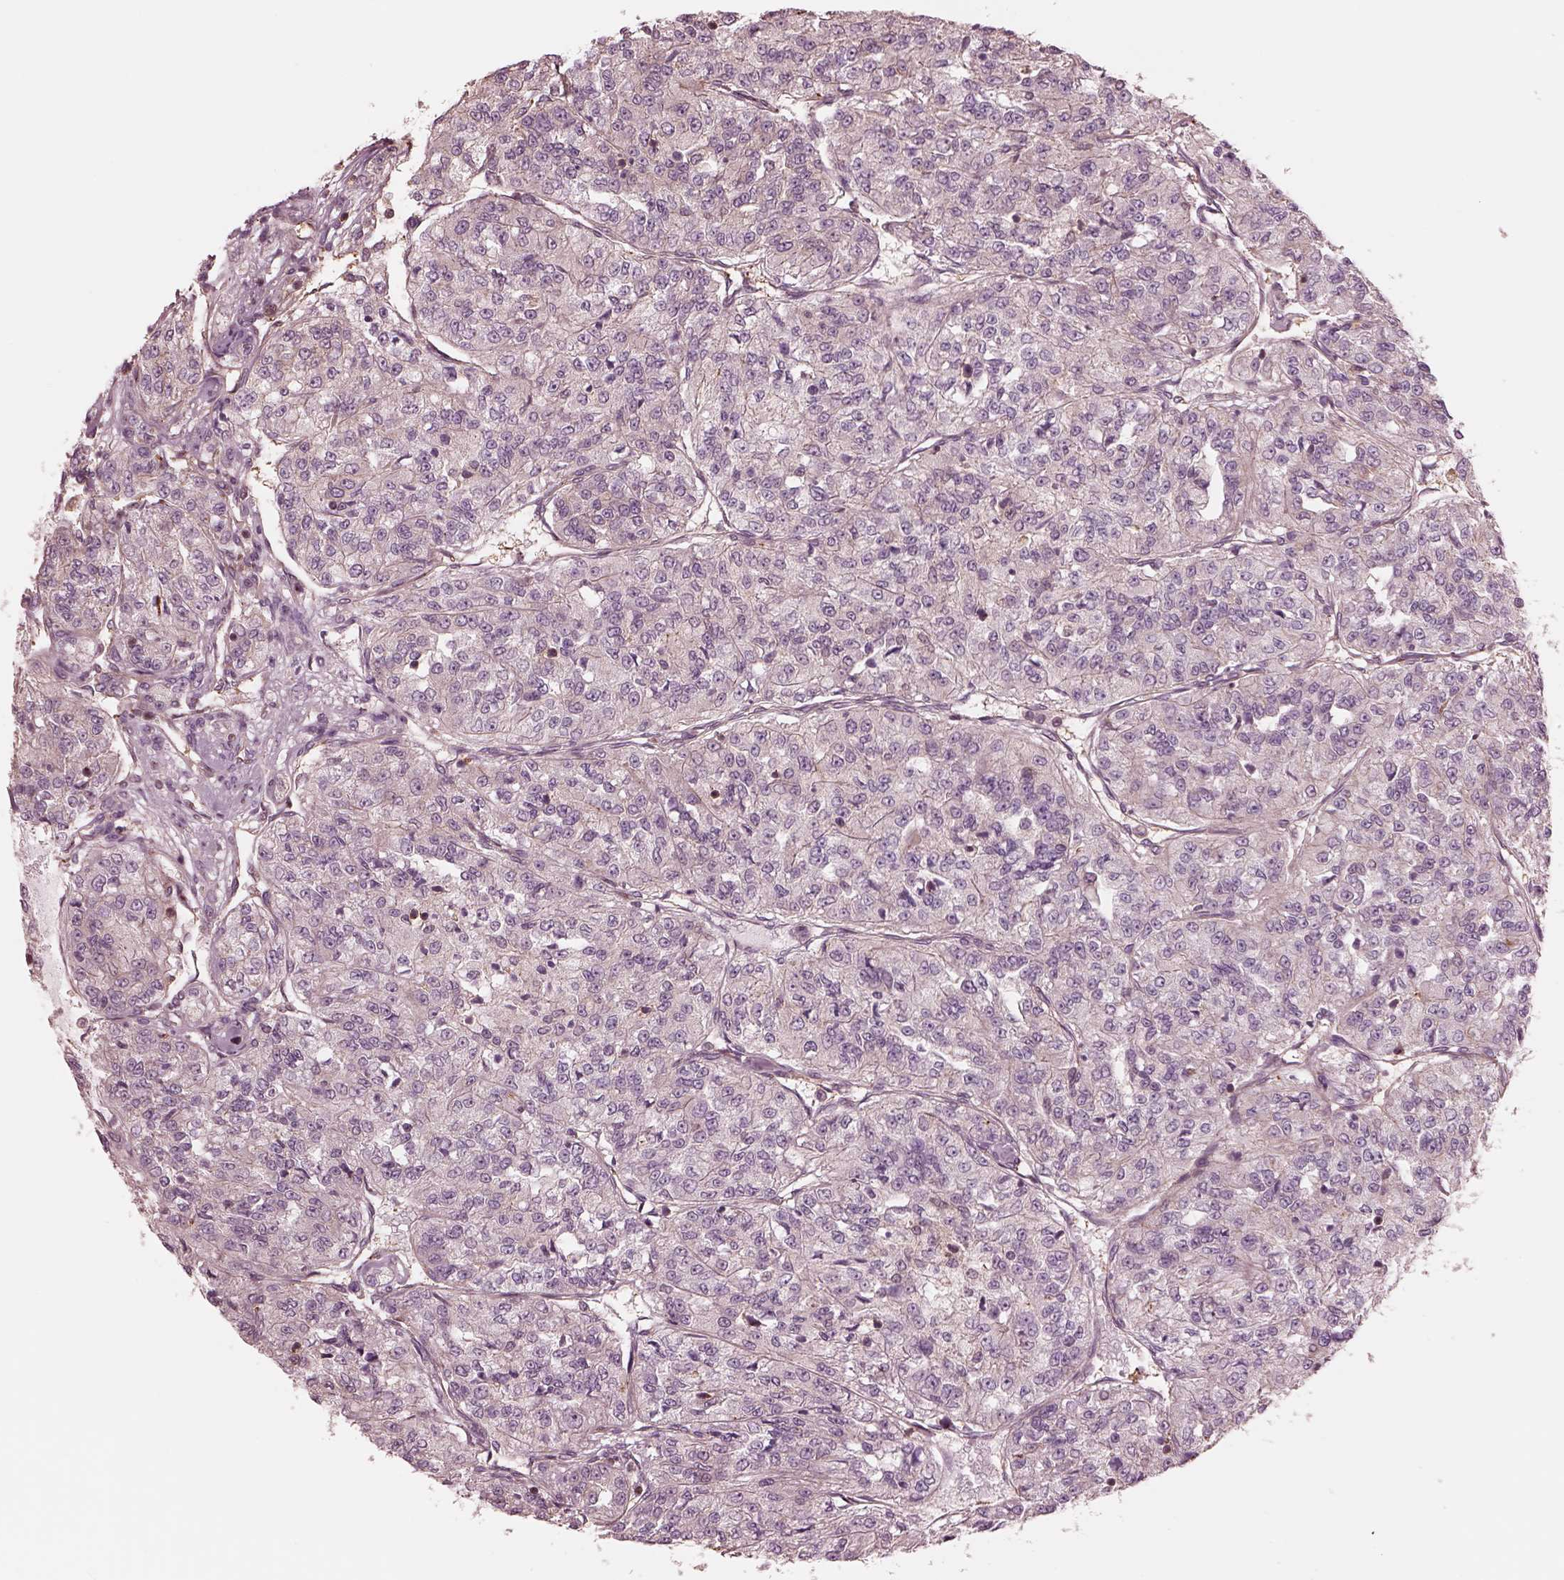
{"staining": {"intensity": "negative", "quantity": "none", "location": "none"}, "tissue": "renal cancer", "cell_type": "Tumor cells", "image_type": "cancer", "snomed": [{"axis": "morphology", "description": "Adenocarcinoma, NOS"}, {"axis": "topography", "description": "Kidney"}], "caption": "DAB immunohistochemical staining of human renal adenocarcinoma shows no significant positivity in tumor cells.", "gene": "STK33", "patient": {"sex": "female", "age": 63}}